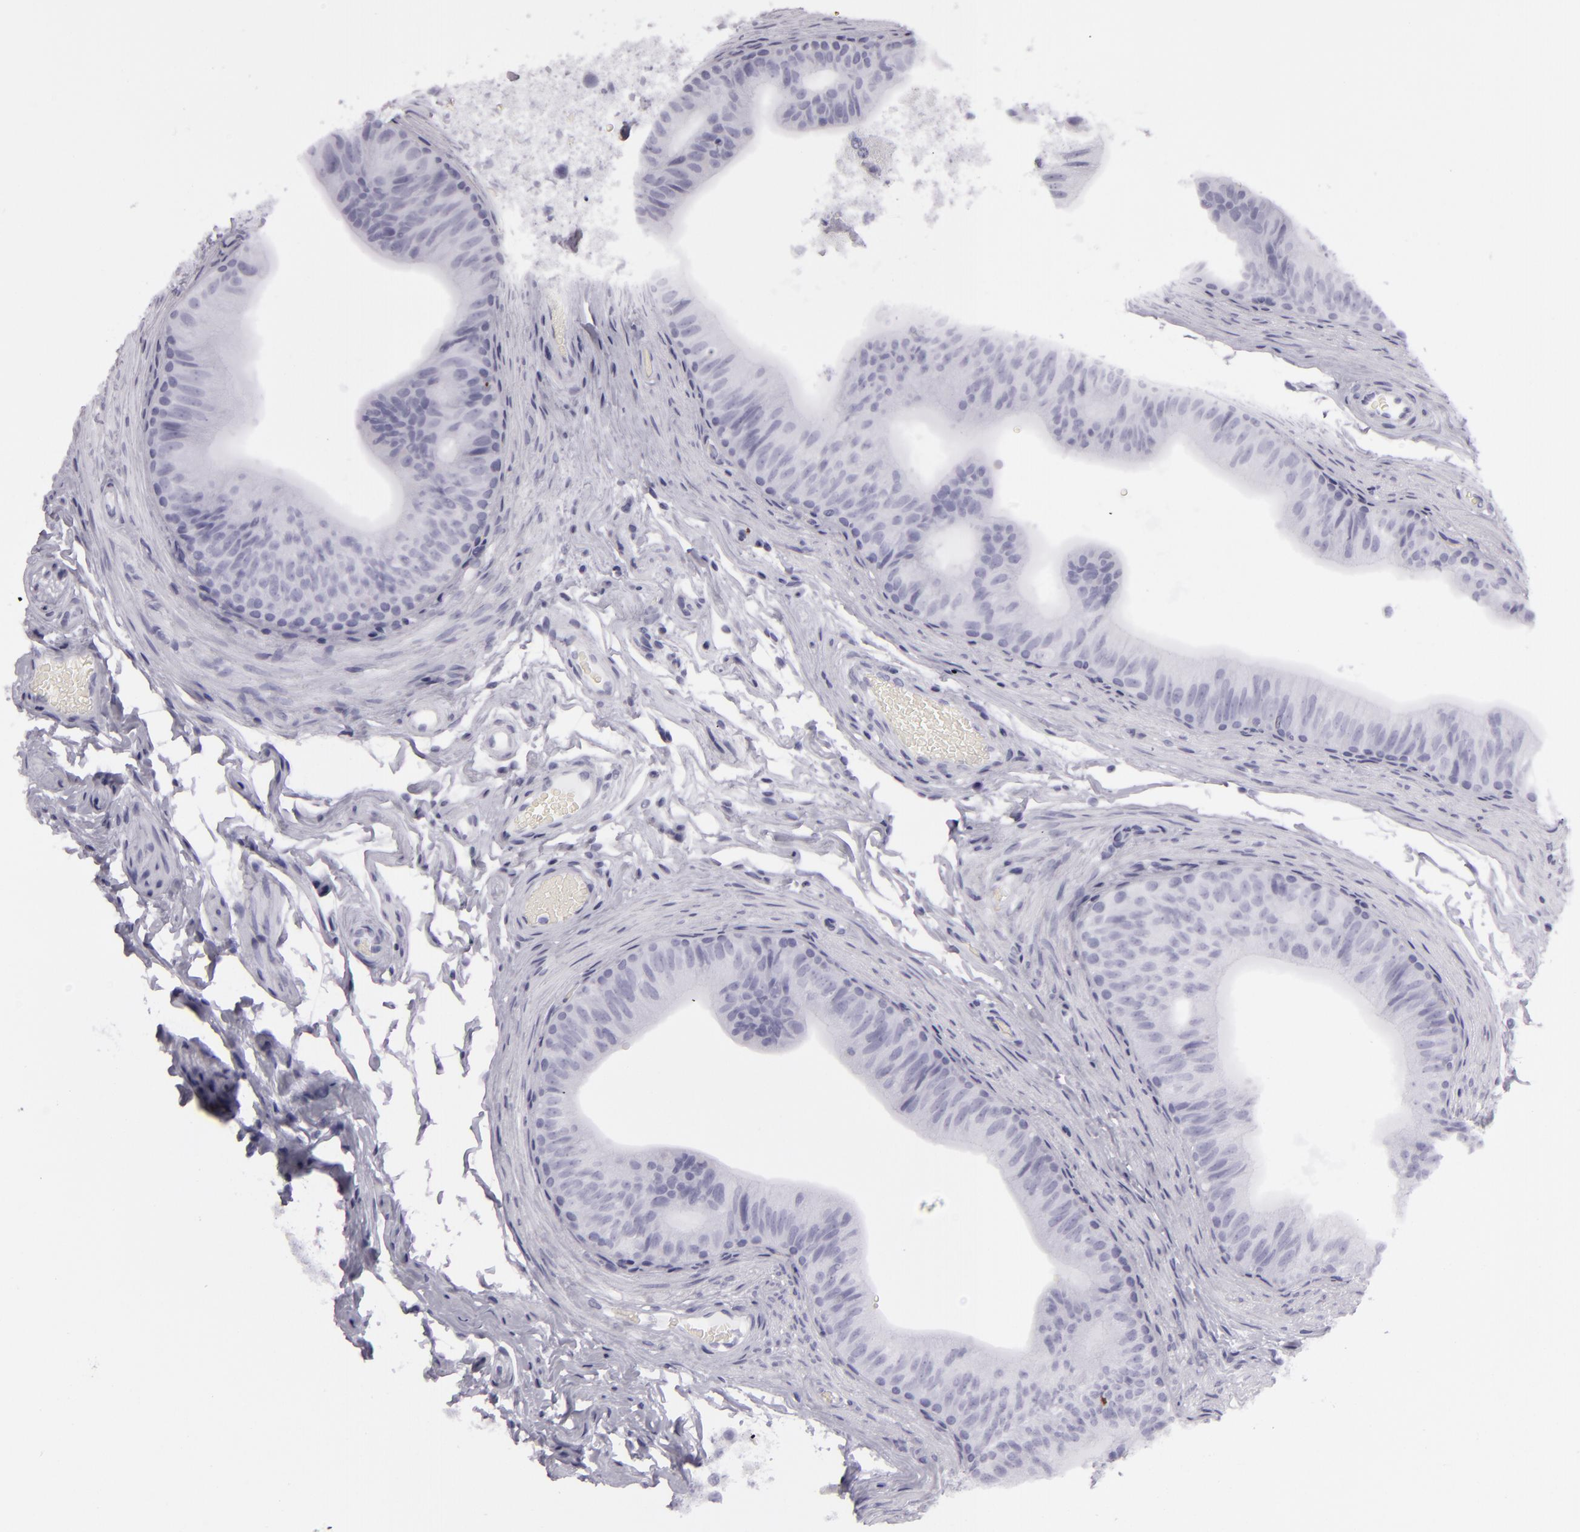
{"staining": {"intensity": "negative", "quantity": "none", "location": "none"}, "tissue": "epididymis", "cell_type": "Glandular cells", "image_type": "normal", "snomed": [{"axis": "morphology", "description": "Normal tissue, NOS"}, {"axis": "topography", "description": "Testis"}, {"axis": "topography", "description": "Epididymis"}], "caption": "Glandular cells show no significant staining in normal epididymis. (DAB (3,3'-diaminobenzidine) immunohistochemistry with hematoxylin counter stain).", "gene": "EGFL6", "patient": {"sex": "male", "age": 36}}